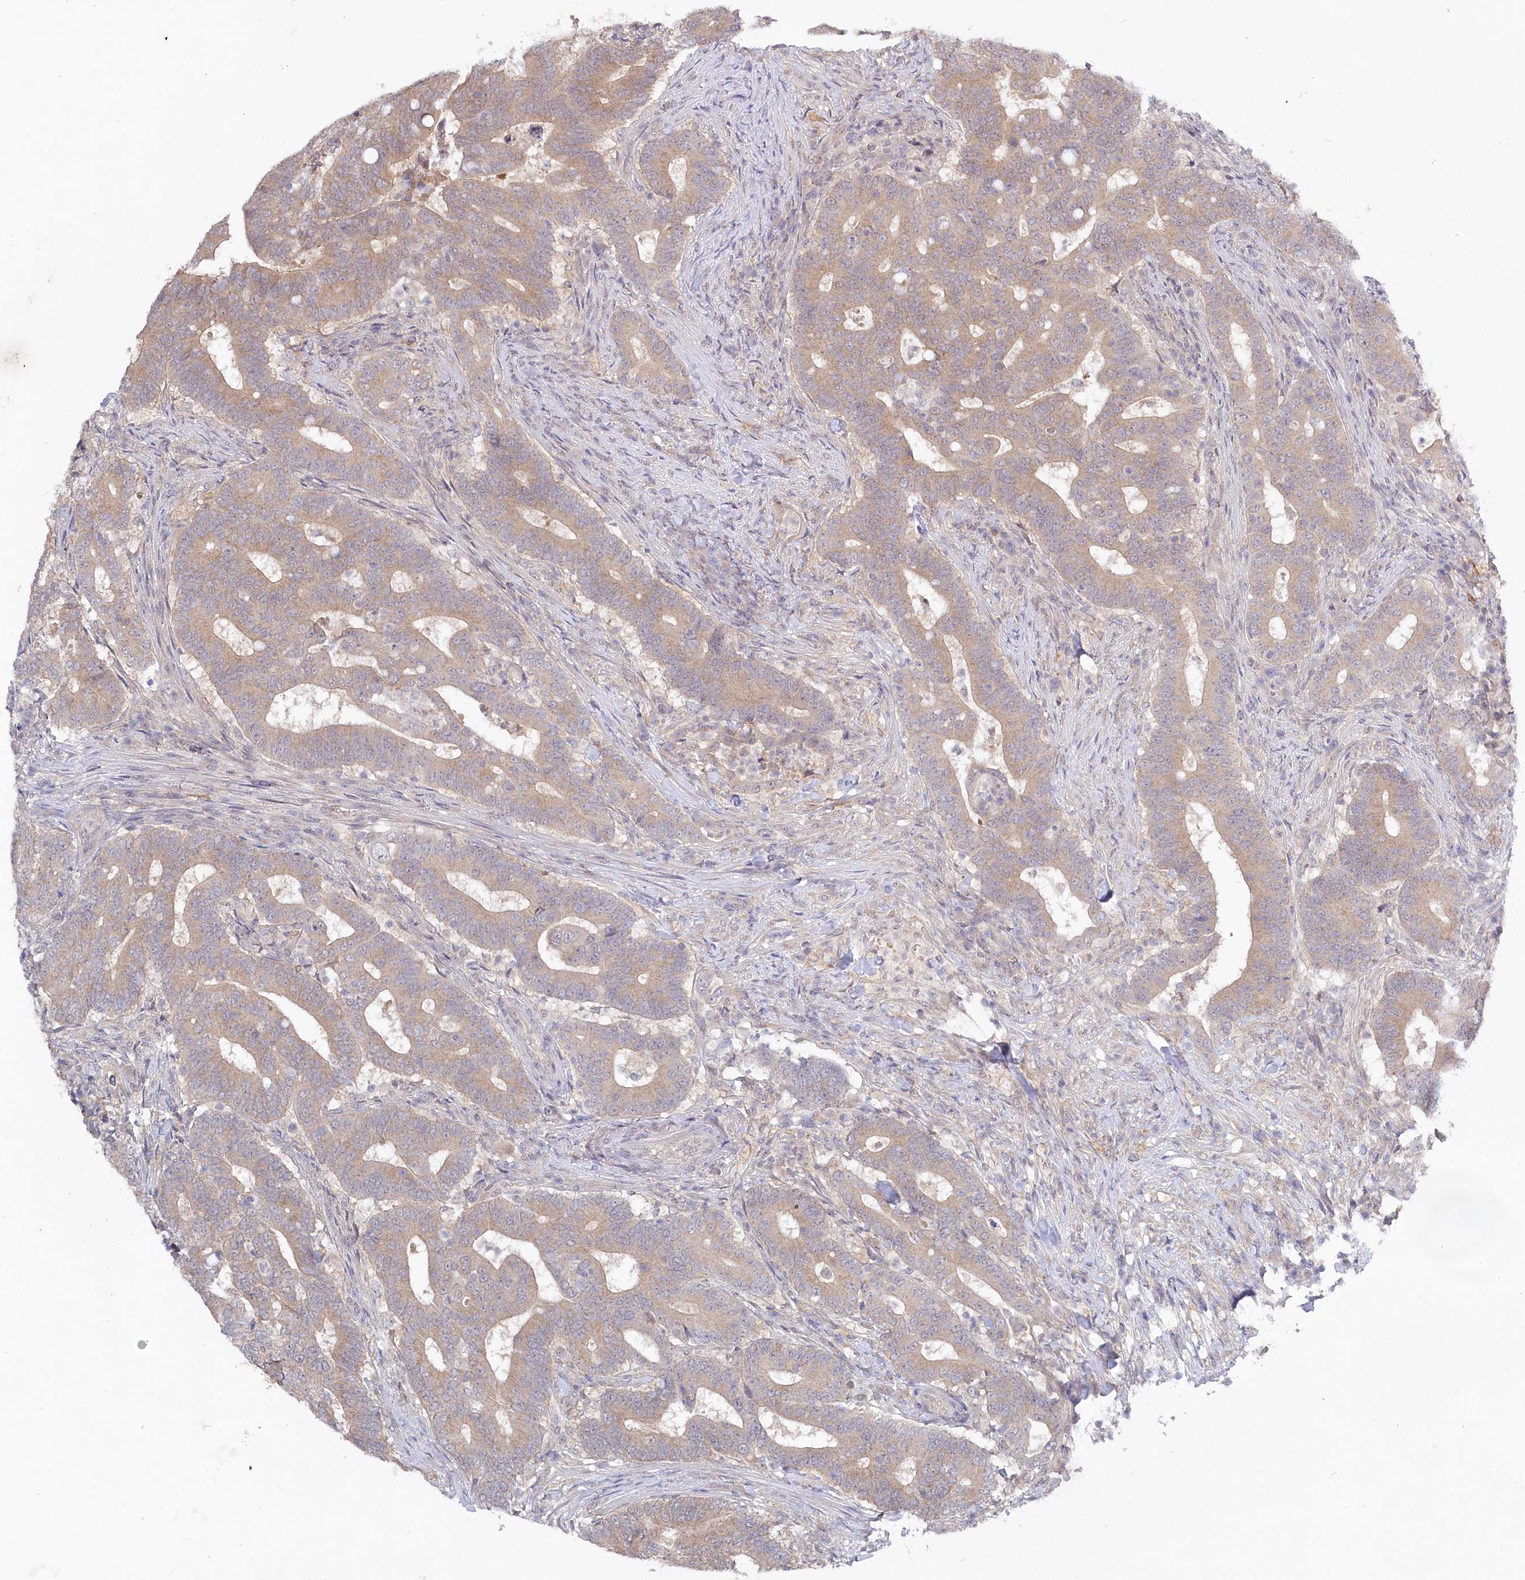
{"staining": {"intensity": "moderate", "quantity": "25%-75%", "location": "cytoplasmic/membranous"}, "tissue": "colorectal cancer", "cell_type": "Tumor cells", "image_type": "cancer", "snomed": [{"axis": "morphology", "description": "Adenocarcinoma, NOS"}, {"axis": "topography", "description": "Colon"}], "caption": "Colorectal cancer (adenocarcinoma) was stained to show a protein in brown. There is medium levels of moderate cytoplasmic/membranous expression in about 25%-75% of tumor cells.", "gene": "AAMDC", "patient": {"sex": "female", "age": 66}}